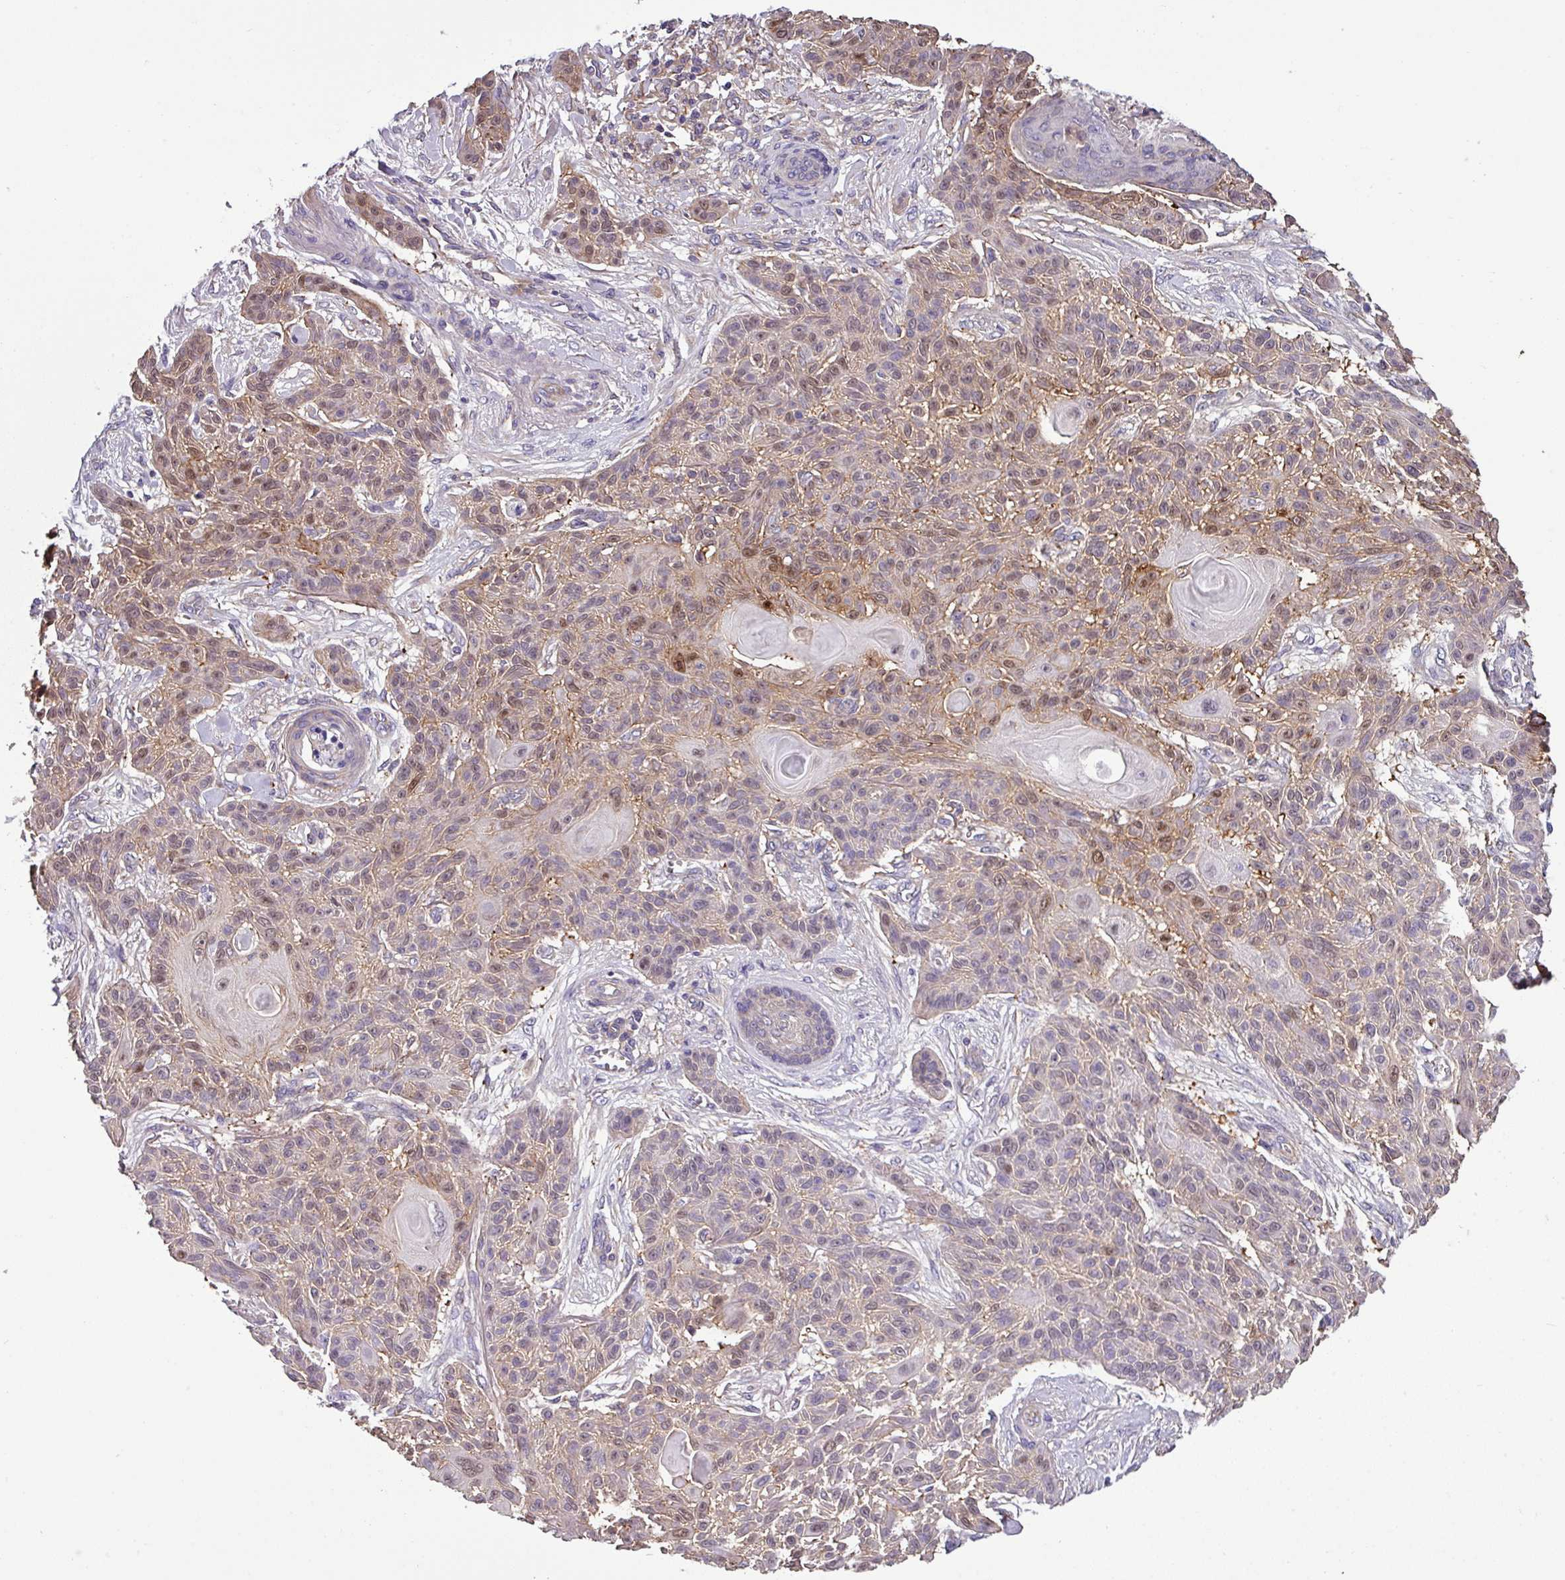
{"staining": {"intensity": "moderate", "quantity": "25%-75%", "location": "cytoplasmic/membranous,nuclear"}, "tissue": "skin cancer", "cell_type": "Tumor cells", "image_type": "cancer", "snomed": [{"axis": "morphology", "description": "Squamous cell carcinoma, NOS"}, {"axis": "topography", "description": "Skin"}], "caption": "Skin cancer stained with a protein marker shows moderate staining in tumor cells.", "gene": "SLC23A2", "patient": {"sex": "male", "age": 86}}